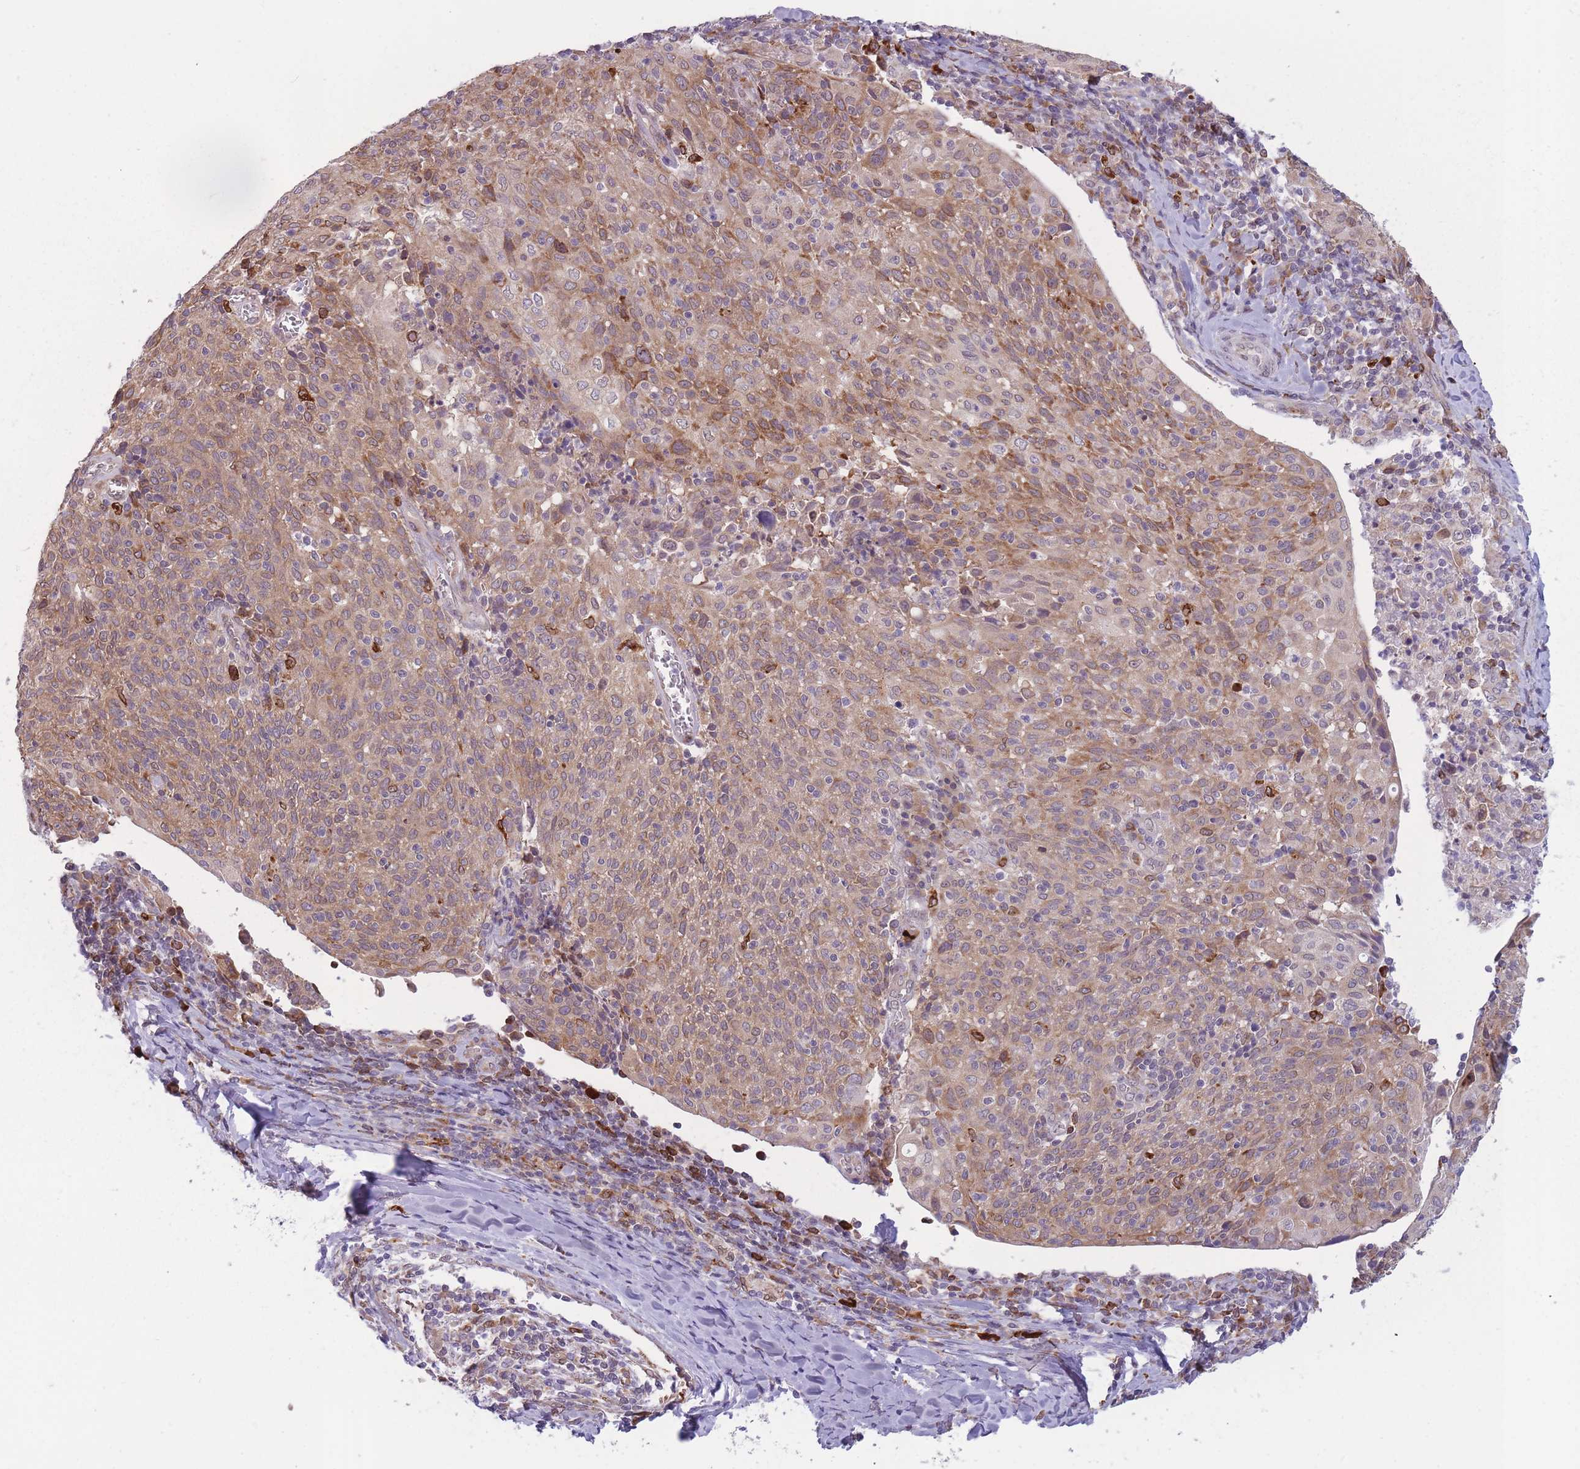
{"staining": {"intensity": "moderate", "quantity": ">75%", "location": "cytoplasmic/membranous"}, "tissue": "cervical cancer", "cell_type": "Tumor cells", "image_type": "cancer", "snomed": [{"axis": "morphology", "description": "Squamous cell carcinoma, NOS"}, {"axis": "topography", "description": "Cervix"}], "caption": "Protein positivity by immunohistochemistry (IHC) exhibits moderate cytoplasmic/membranous positivity in about >75% of tumor cells in cervical cancer (squamous cell carcinoma). (DAB = brown stain, brightfield microscopy at high magnification).", "gene": "TMEM121", "patient": {"sex": "female", "age": 52}}